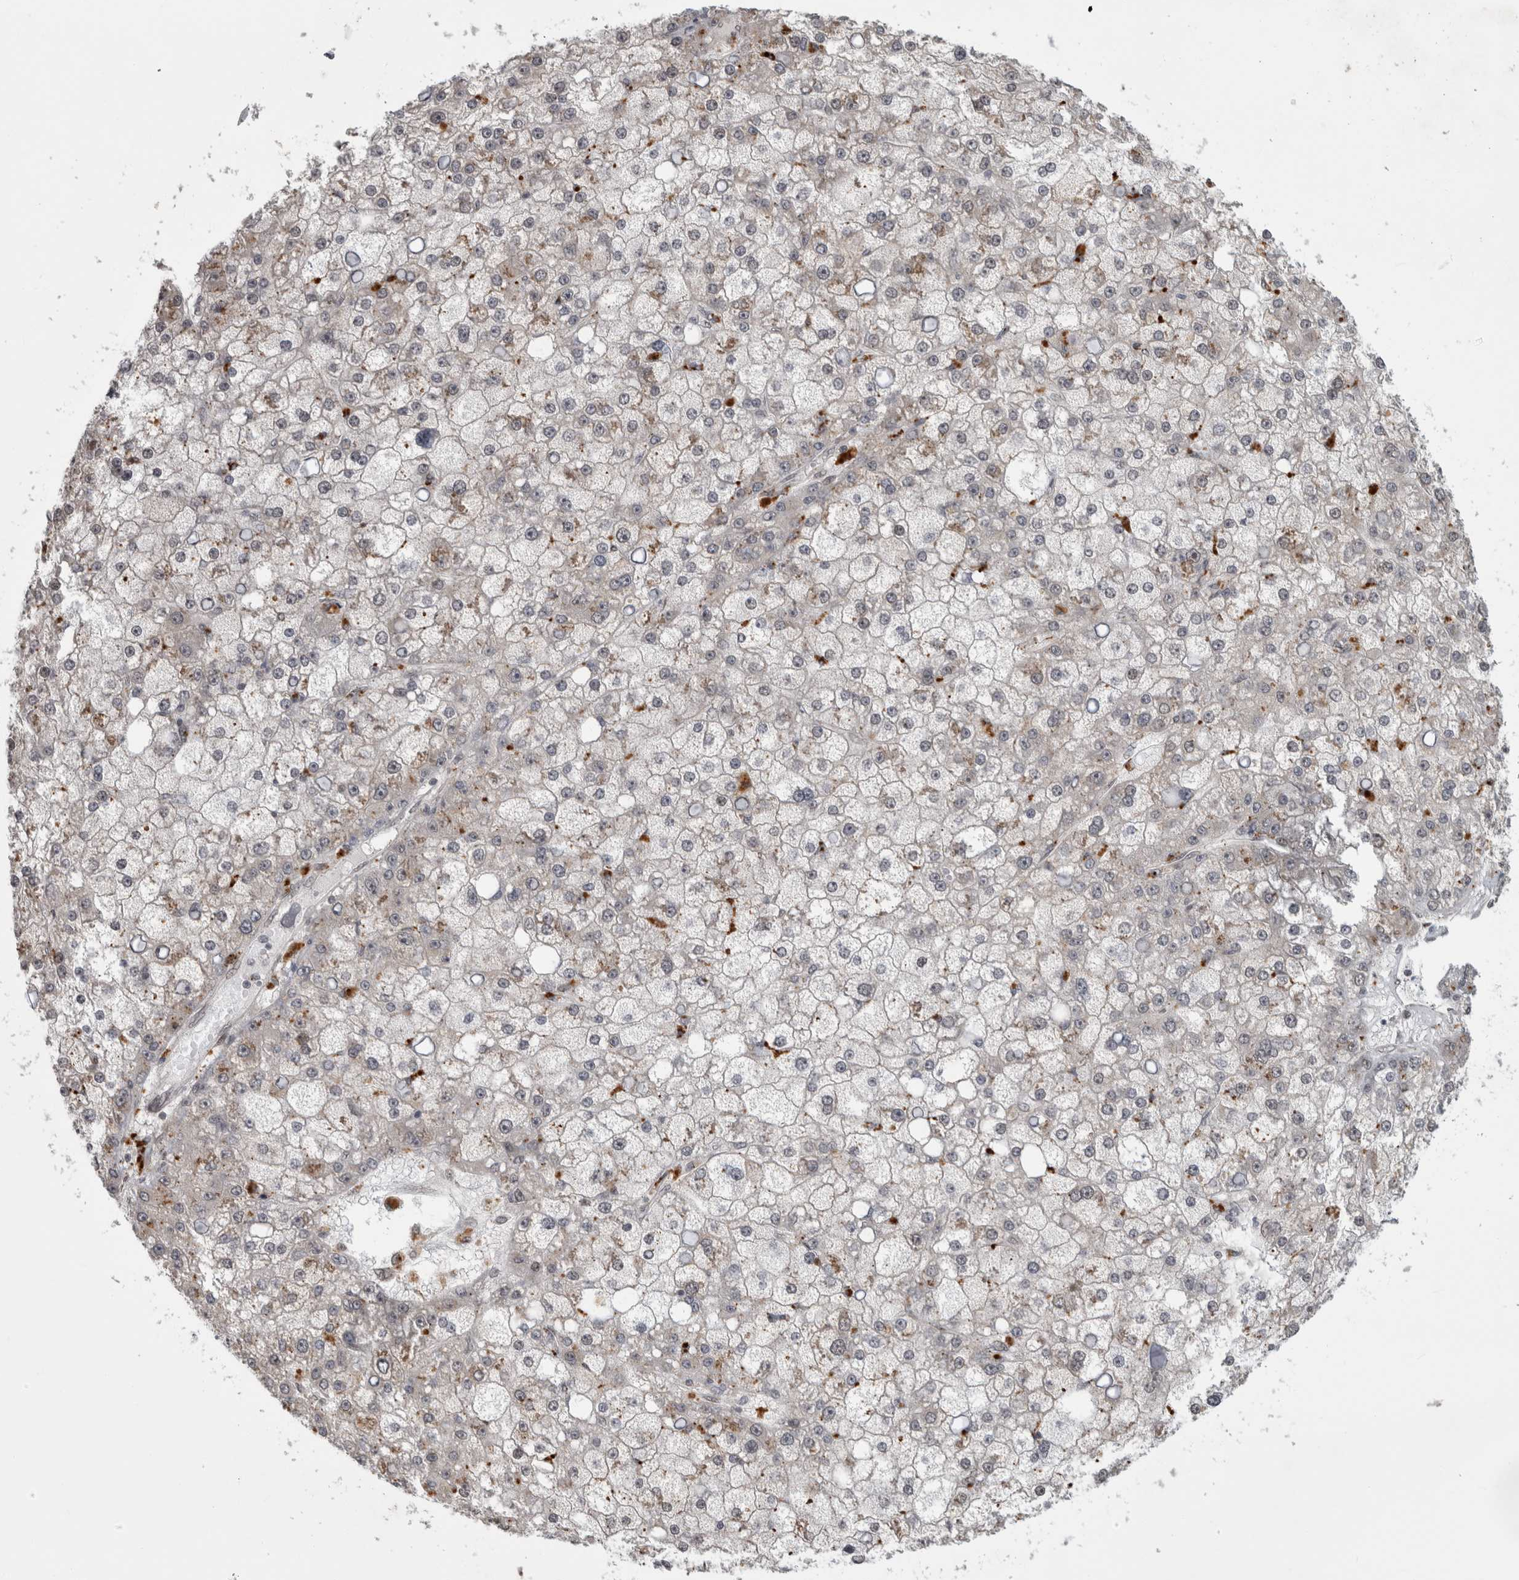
{"staining": {"intensity": "negative", "quantity": "none", "location": "none"}, "tissue": "liver cancer", "cell_type": "Tumor cells", "image_type": "cancer", "snomed": [{"axis": "morphology", "description": "Carcinoma, Hepatocellular, NOS"}, {"axis": "topography", "description": "Liver"}], "caption": "This is a photomicrograph of immunohistochemistry (IHC) staining of liver hepatocellular carcinoma, which shows no positivity in tumor cells. (DAB IHC visualized using brightfield microscopy, high magnification).", "gene": "MTBP", "patient": {"sex": "male", "age": 67}}